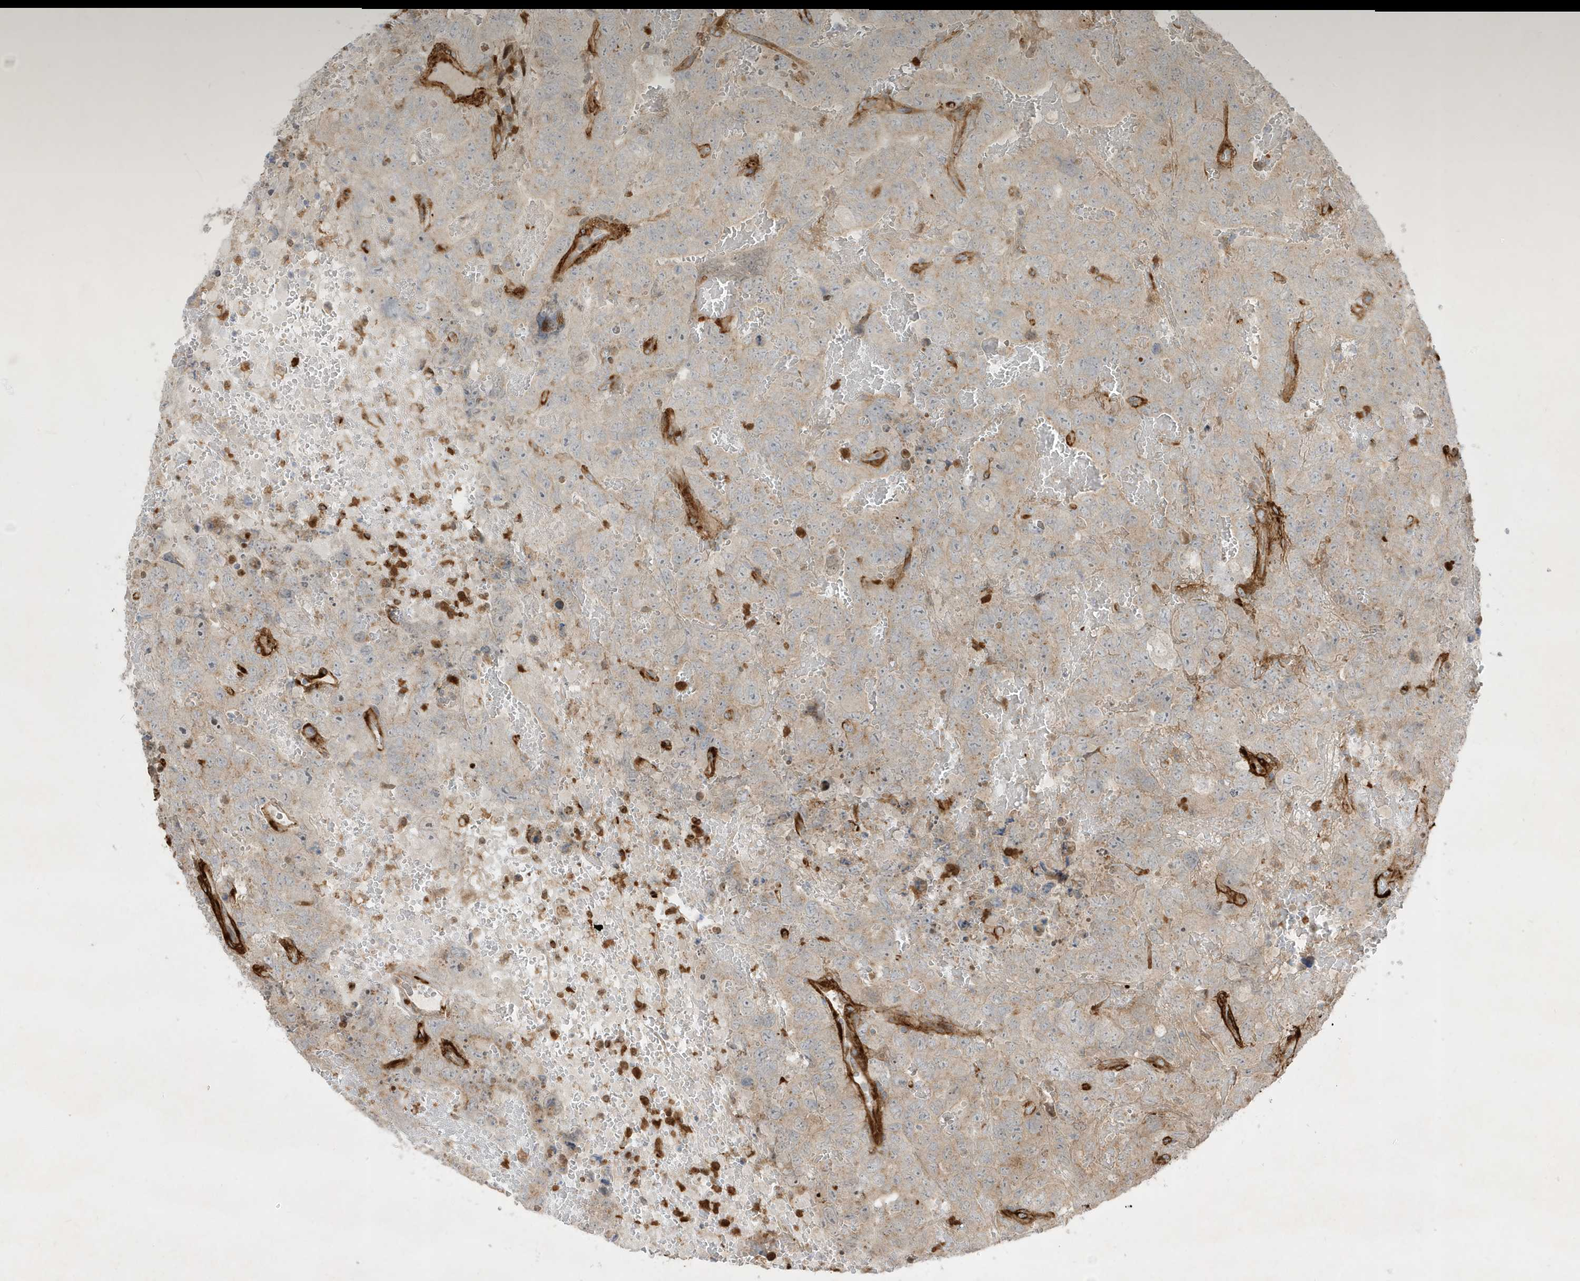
{"staining": {"intensity": "negative", "quantity": "none", "location": "none"}, "tissue": "testis cancer", "cell_type": "Tumor cells", "image_type": "cancer", "snomed": [{"axis": "morphology", "description": "Carcinoma, Embryonal, NOS"}, {"axis": "topography", "description": "Testis"}], "caption": "DAB (3,3'-diaminobenzidine) immunohistochemical staining of human embryonal carcinoma (testis) shows no significant staining in tumor cells.", "gene": "IFT57", "patient": {"sex": "male", "age": 45}}